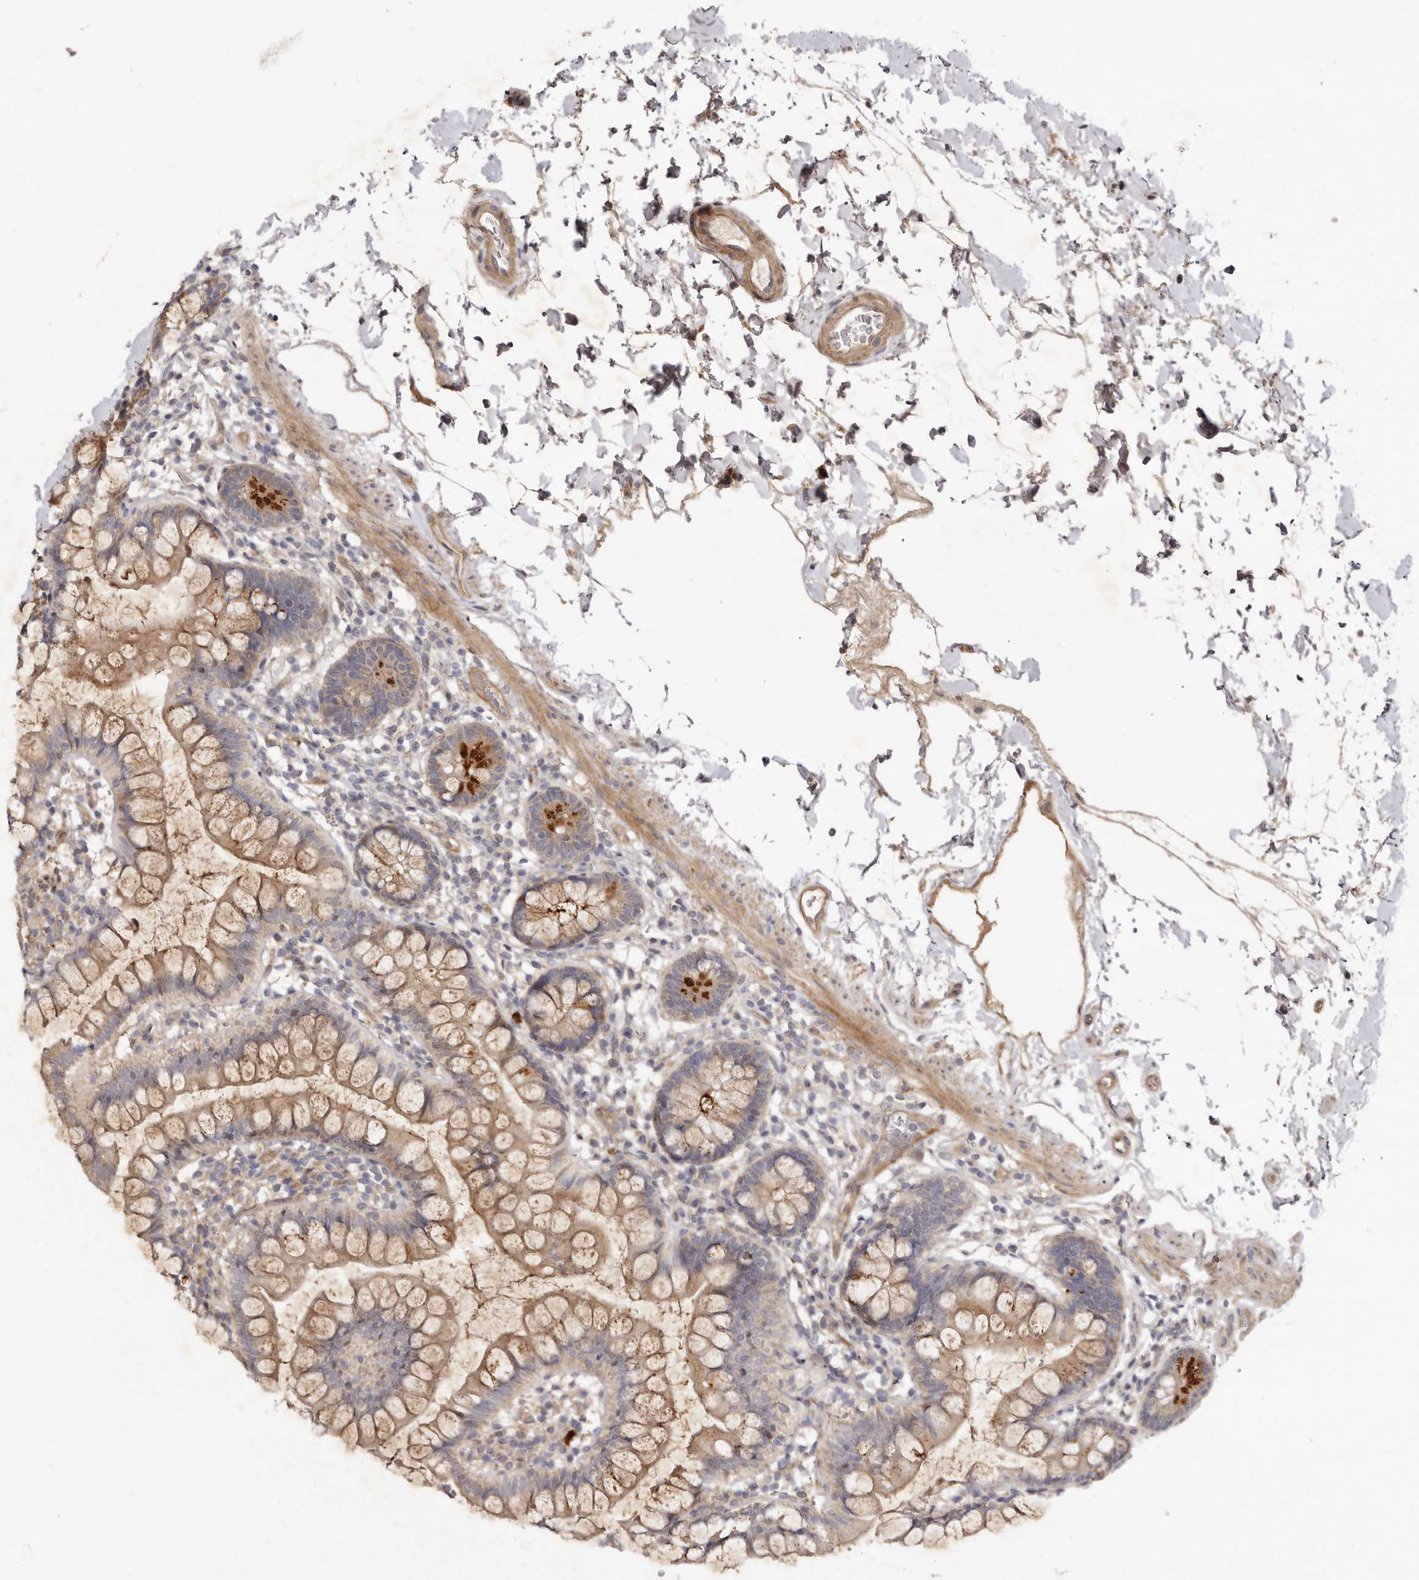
{"staining": {"intensity": "strong", "quantity": "<25%", "location": "cytoplasmic/membranous"}, "tissue": "small intestine", "cell_type": "Glandular cells", "image_type": "normal", "snomed": [{"axis": "morphology", "description": "Normal tissue, NOS"}, {"axis": "topography", "description": "Small intestine"}], "caption": "Immunohistochemical staining of unremarkable small intestine shows strong cytoplasmic/membranous protein expression in about <25% of glandular cells. The staining was performed using DAB to visualize the protein expression in brown, while the nuclei were stained in blue with hematoxylin (Magnification: 20x).", "gene": "ADAMTS9", "patient": {"sex": "female", "age": 84}}